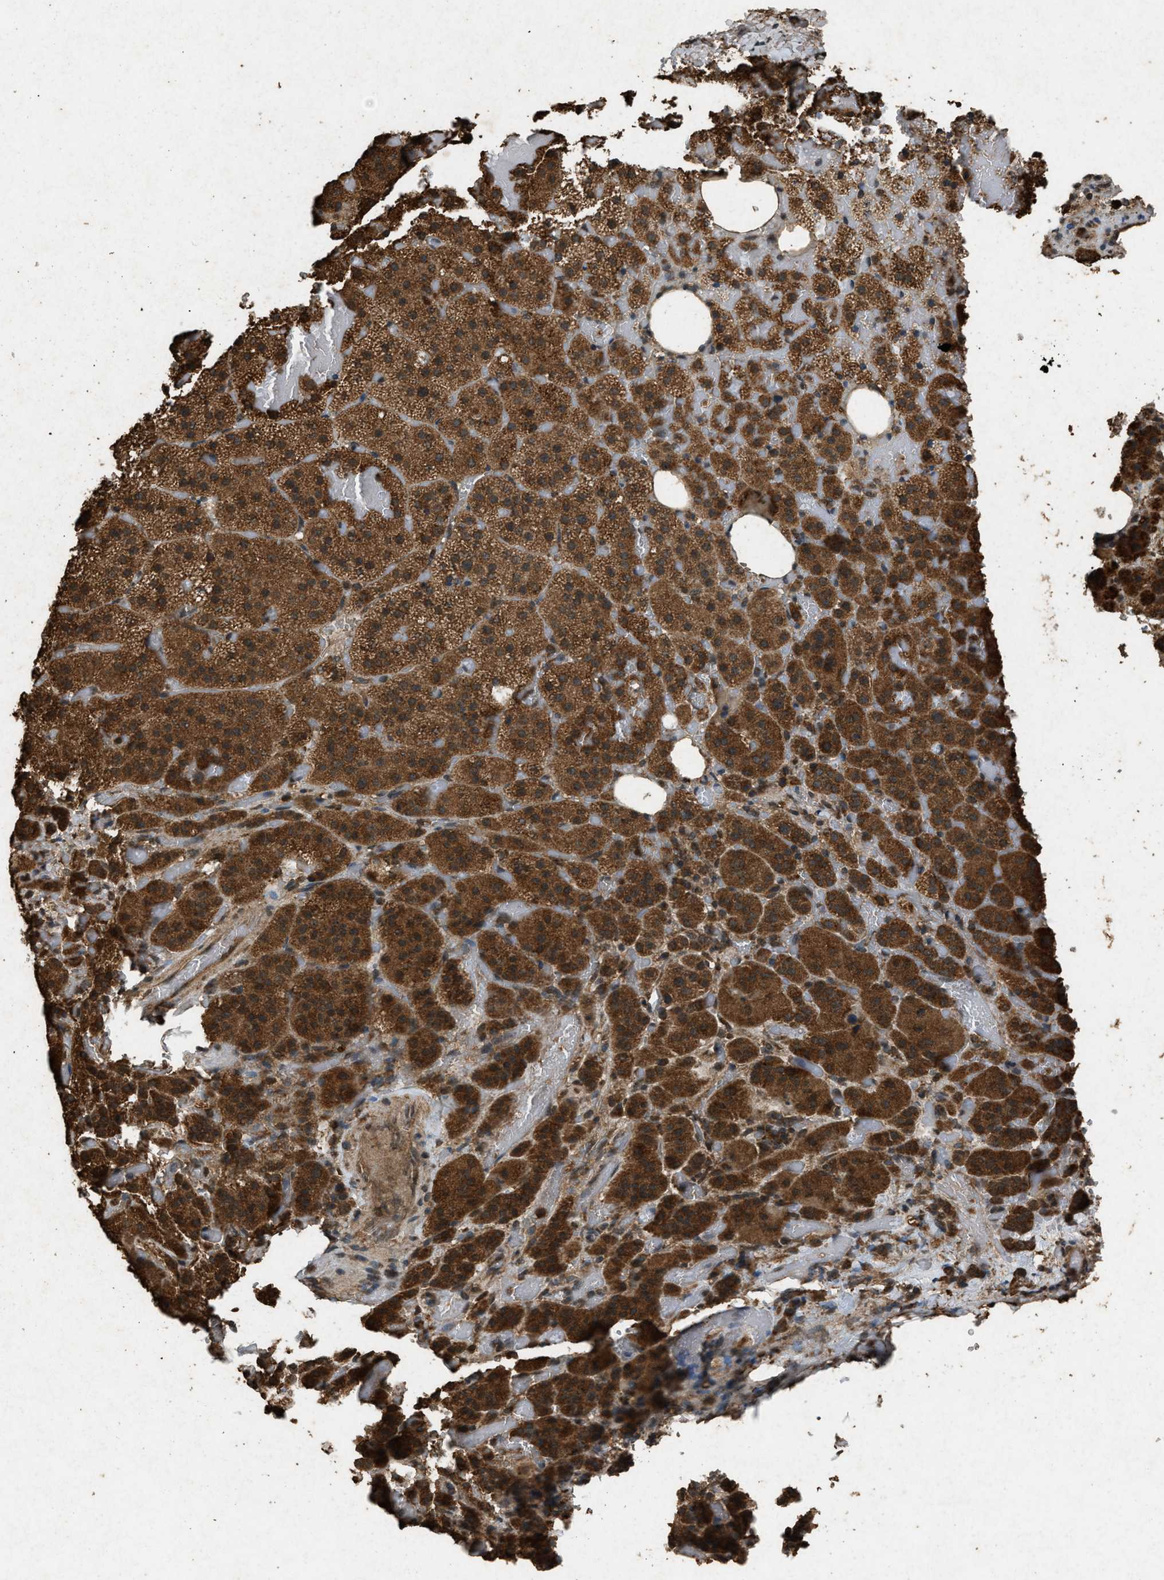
{"staining": {"intensity": "strong", "quantity": ">75%", "location": "cytoplasmic/membranous"}, "tissue": "adrenal gland", "cell_type": "Glandular cells", "image_type": "normal", "snomed": [{"axis": "morphology", "description": "Normal tissue, NOS"}, {"axis": "topography", "description": "Adrenal gland"}], "caption": "Immunohistochemical staining of normal adrenal gland exhibits high levels of strong cytoplasmic/membranous staining in about >75% of glandular cells.", "gene": "OAS1", "patient": {"sex": "female", "age": 59}}